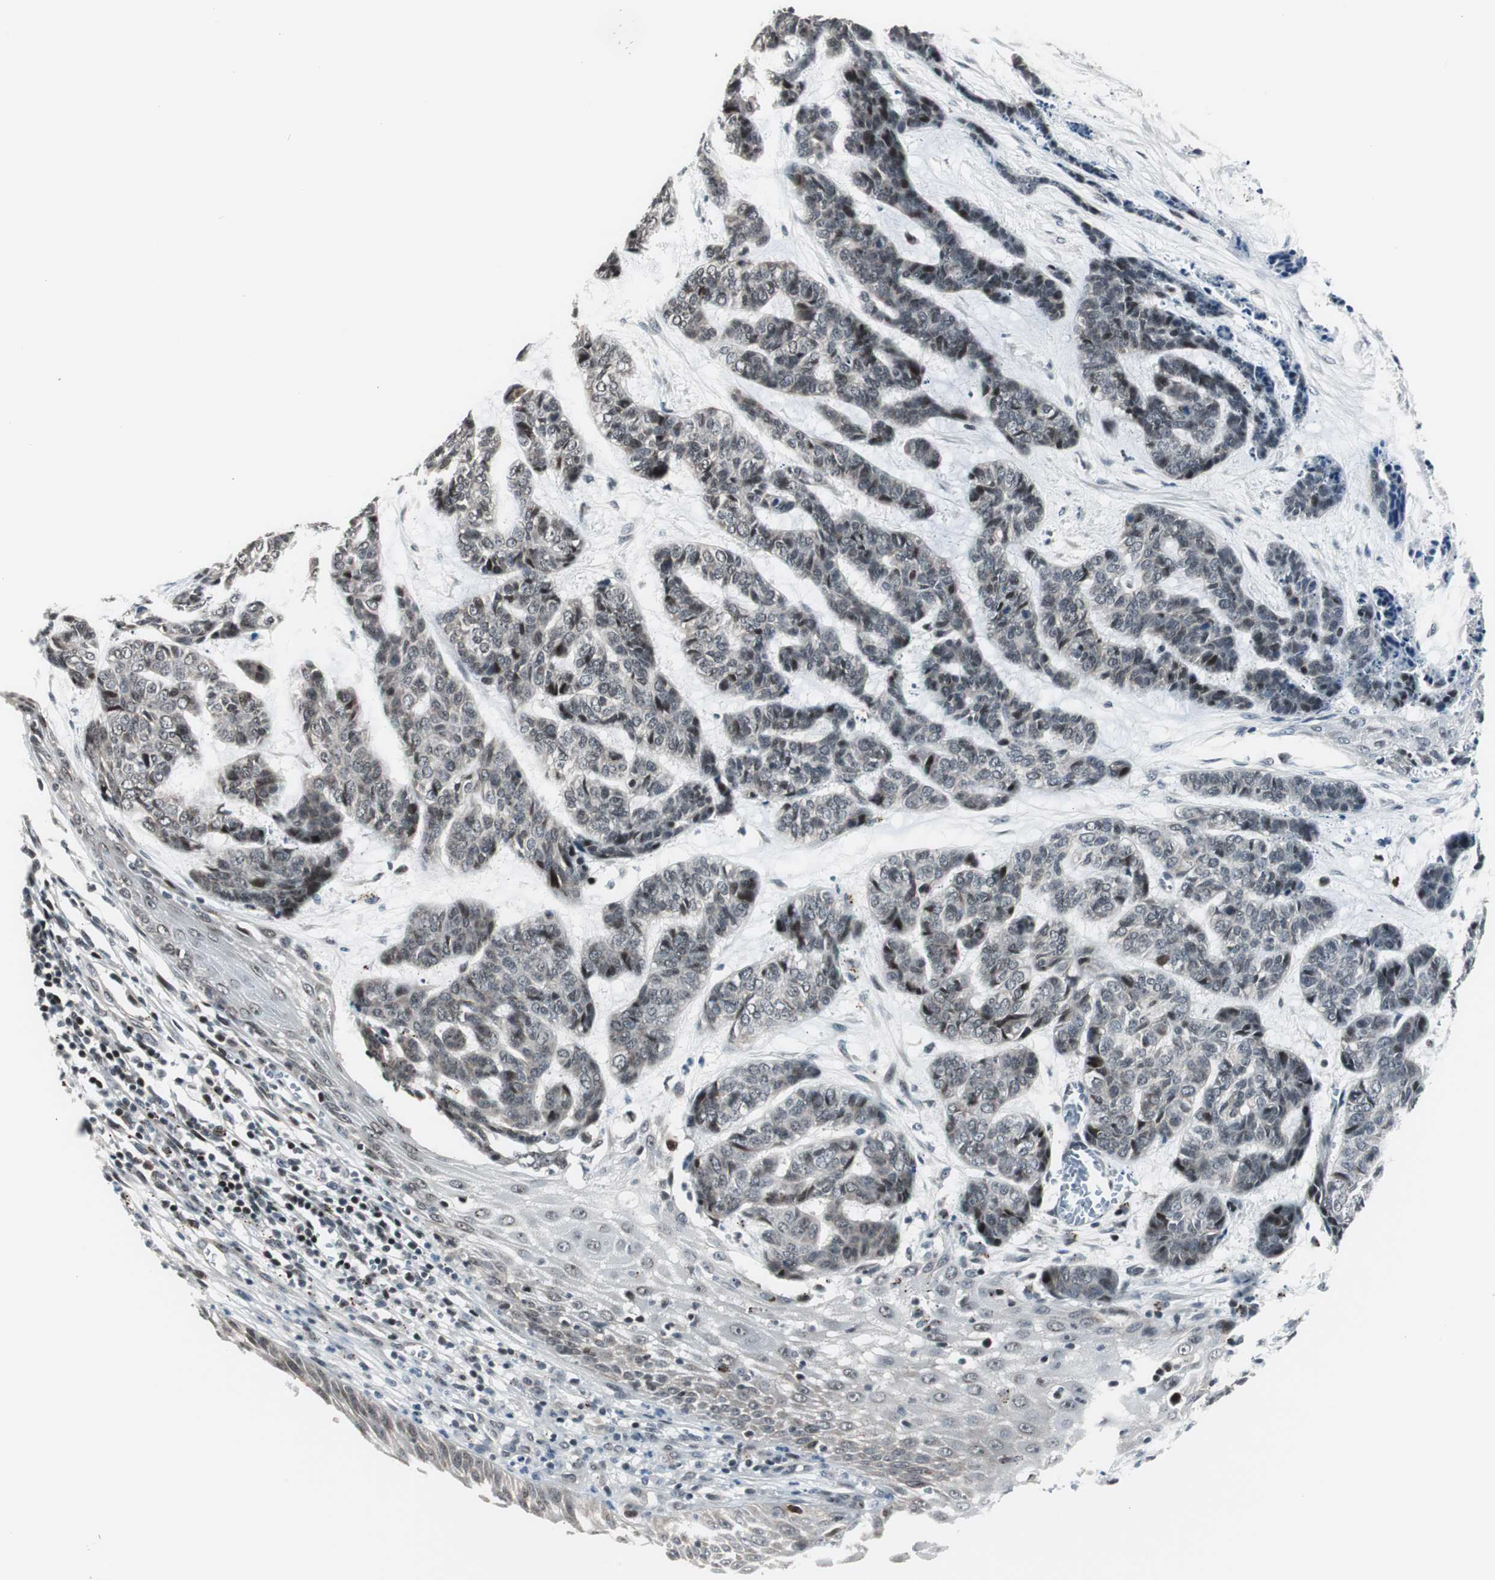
{"staining": {"intensity": "moderate", "quantity": "<25%", "location": "nuclear"}, "tissue": "skin cancer", "cell_type": "Tumor cells", "image_type": "cancer", "snomed": [{"axis": "morphology", "description": "Basal cell carcinoma"}, {"axis": "topography", "description": "Skin"}], "caption": "There is low levels of moderate nuclear positivity in tumor cells of skin basal cell carcinoma, as demonstrated by immunohistochemical staining (brown color).", "gene": "BOLA1", "patient": {"sex": "female", "age": 64}}